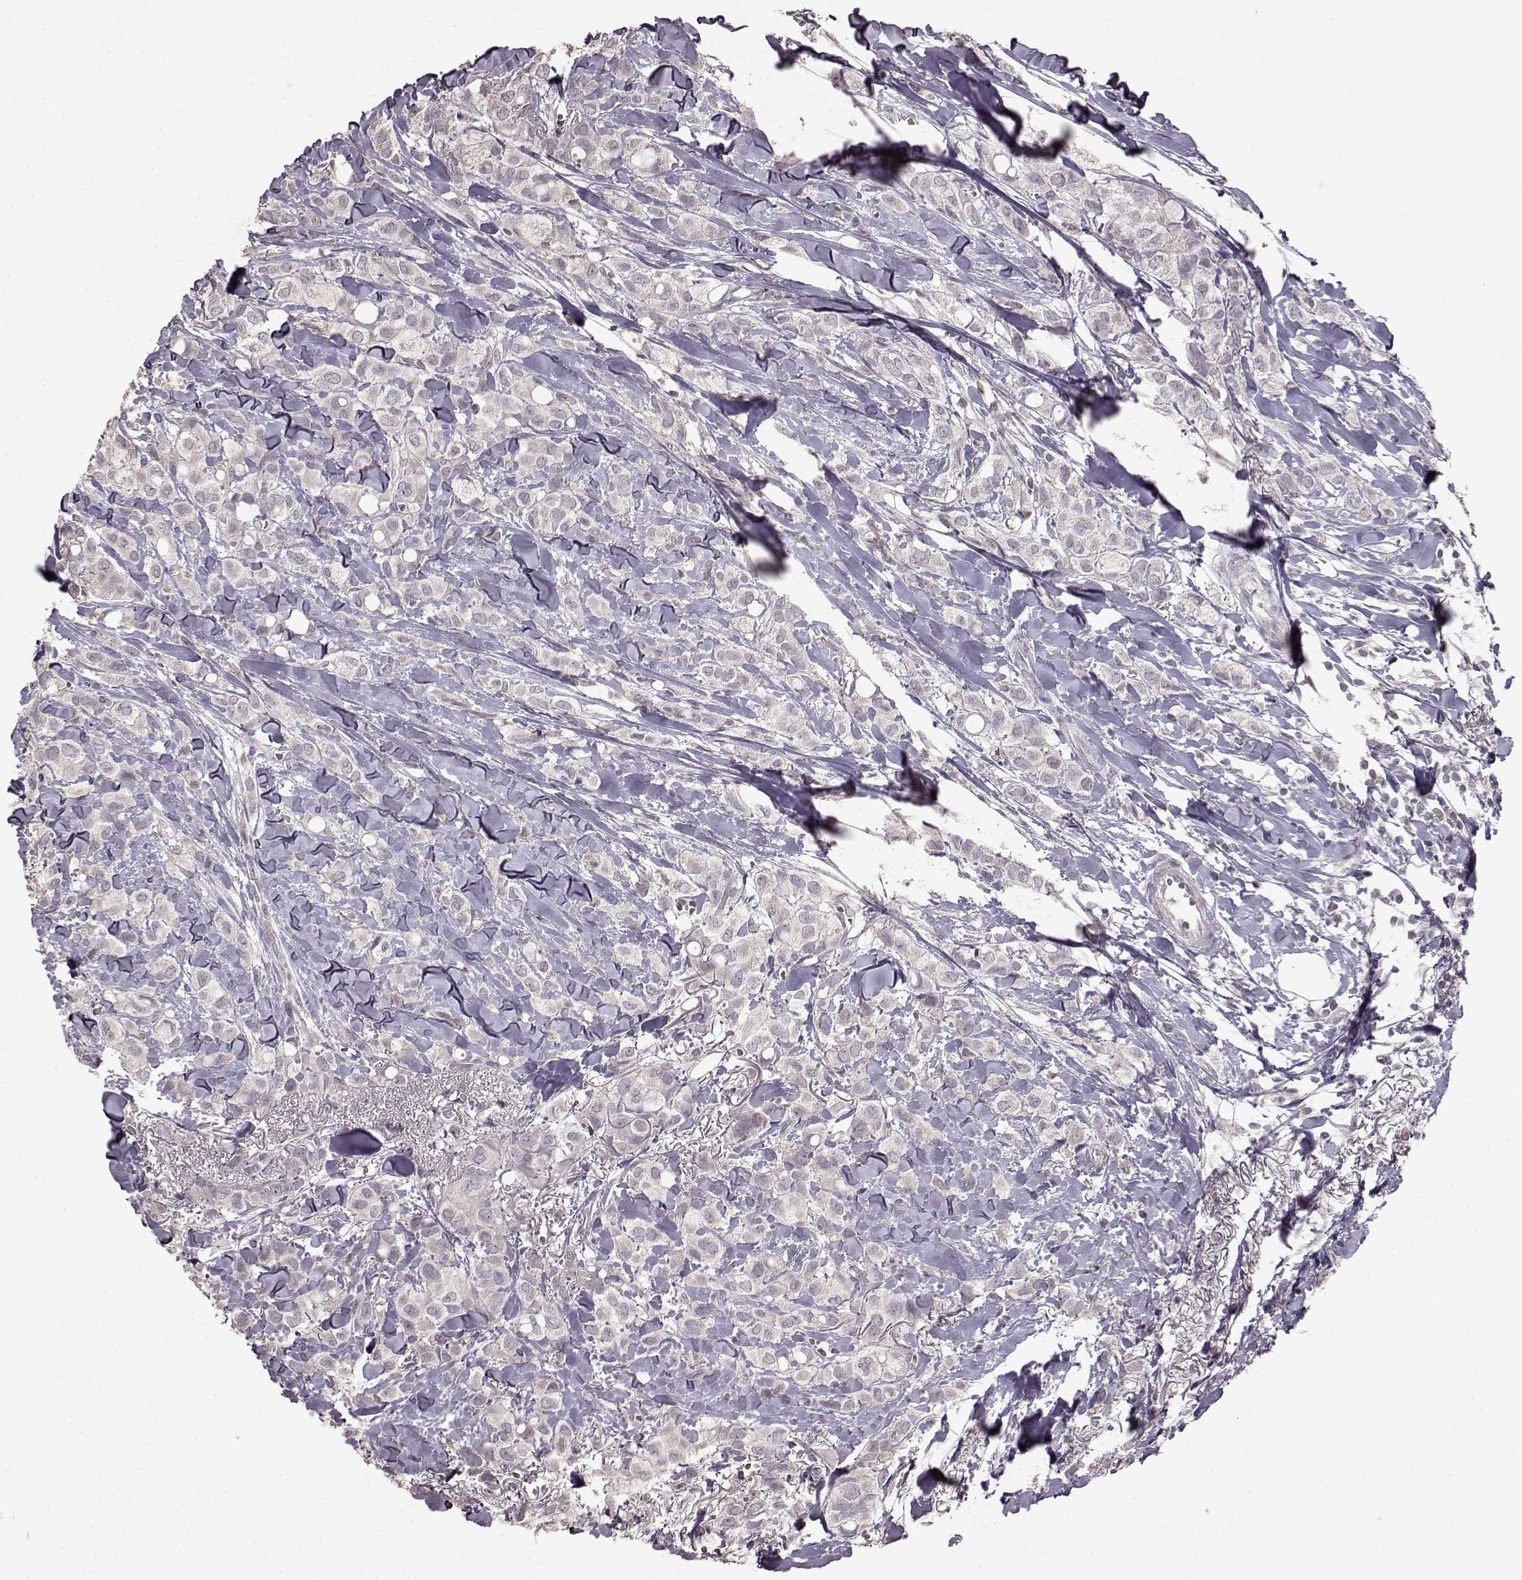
{"staining": {"intensity": "negative", "quantity": "none", "location": "none"}, "tissue": "breast cancer", "cell_type": "Tumor cells", "image_type": "cancer", "snomed": [{"axis": "morphology", "description": "Duct carcinoma"}, {"axis": "topography", "description": "Breast"}], "caption": "A high-resolution micrograph shows IHC staining of breast infiltrating ductal carcinoma, which demonstrates no significant staining in tumor cells. The staining was performed using DAB to visualize the protein expression in brown, while the nuclei were stained in blue with hematoxylin (Magnification: 20x).", "gene": "LHB", "patient": {"sex": "female", "age": 85}}